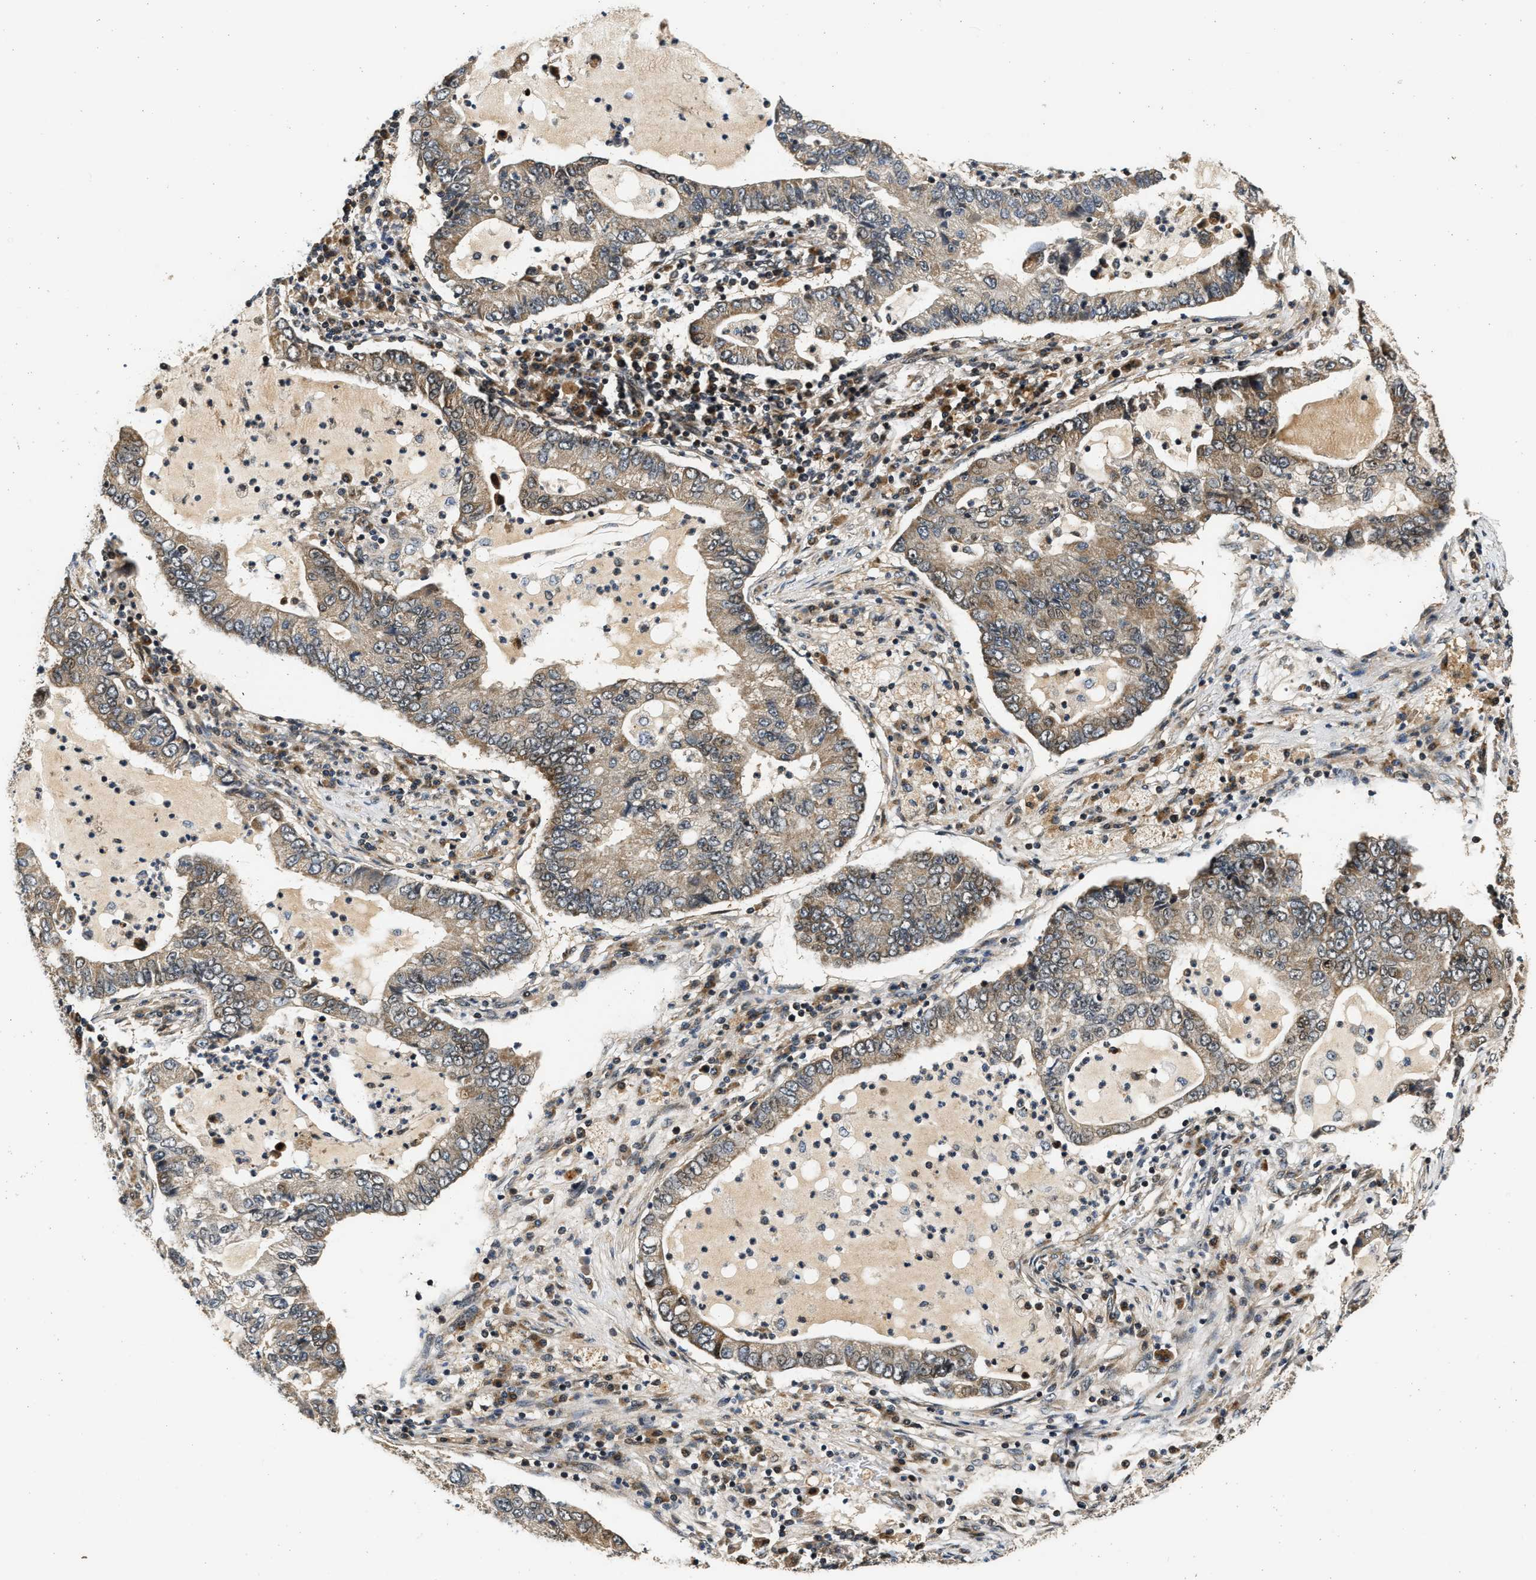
{"staining": {"intensity": "weak", "quantity": "25%-75%", "location": "cytoplasmic/membranous"}, "tissue": "lung cancer", "cell_type": "Tumor cells", "image_type": "cancer", "snomed": [{"axis": "morphology", "description": "Adenocarcinoma, NOS"}, {"axis": "topography", "description": "Lung"}], "caption": "High-magnification brightfield microscopy of lung cancer stained with DAB (3,3'-diaminobenzidine) (brown) and counterstained with hematoxylin (blue). tumor cells exhibit weak cytoplasmic/membranous expression is identified in approximately25%-75% of cells.", "gene": "EXTL2", "patient": {"sex": "female", "age": 51}}